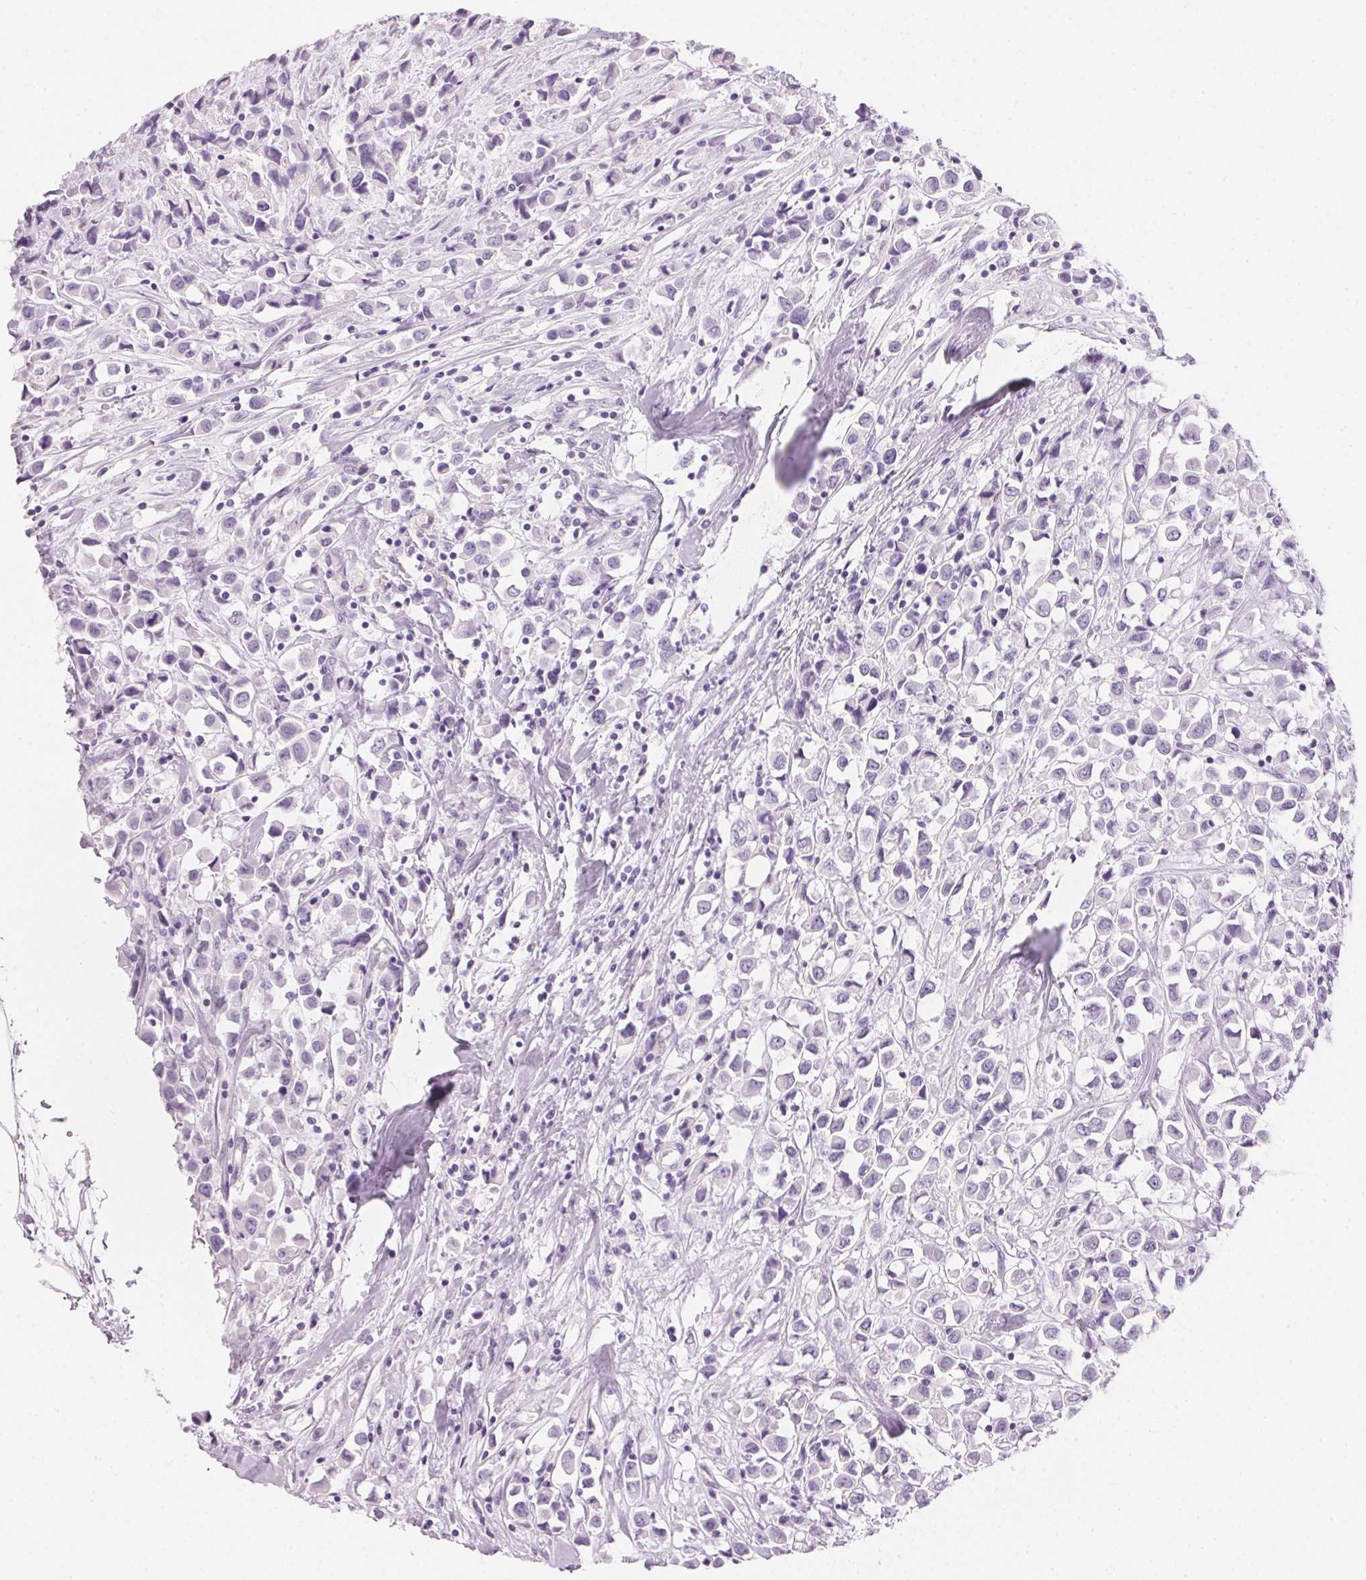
{"staining": {"intensity": "negative", "quantity": "none", "location": "none"}, "tissue": "breast cancer", "cell_type": "Tumor cells", "image_type": "cancer", "snomed": [{"axis": "morphology", "description": "Duct carcinoma"}, {"axis": "topography", "description": "Breast"}], "caption": "Protein analysis of breast cancer reveals no significant positivity in tumor cells.", "gene": "IGFBP1", "patient": {"sex": "female", "age": 61}}